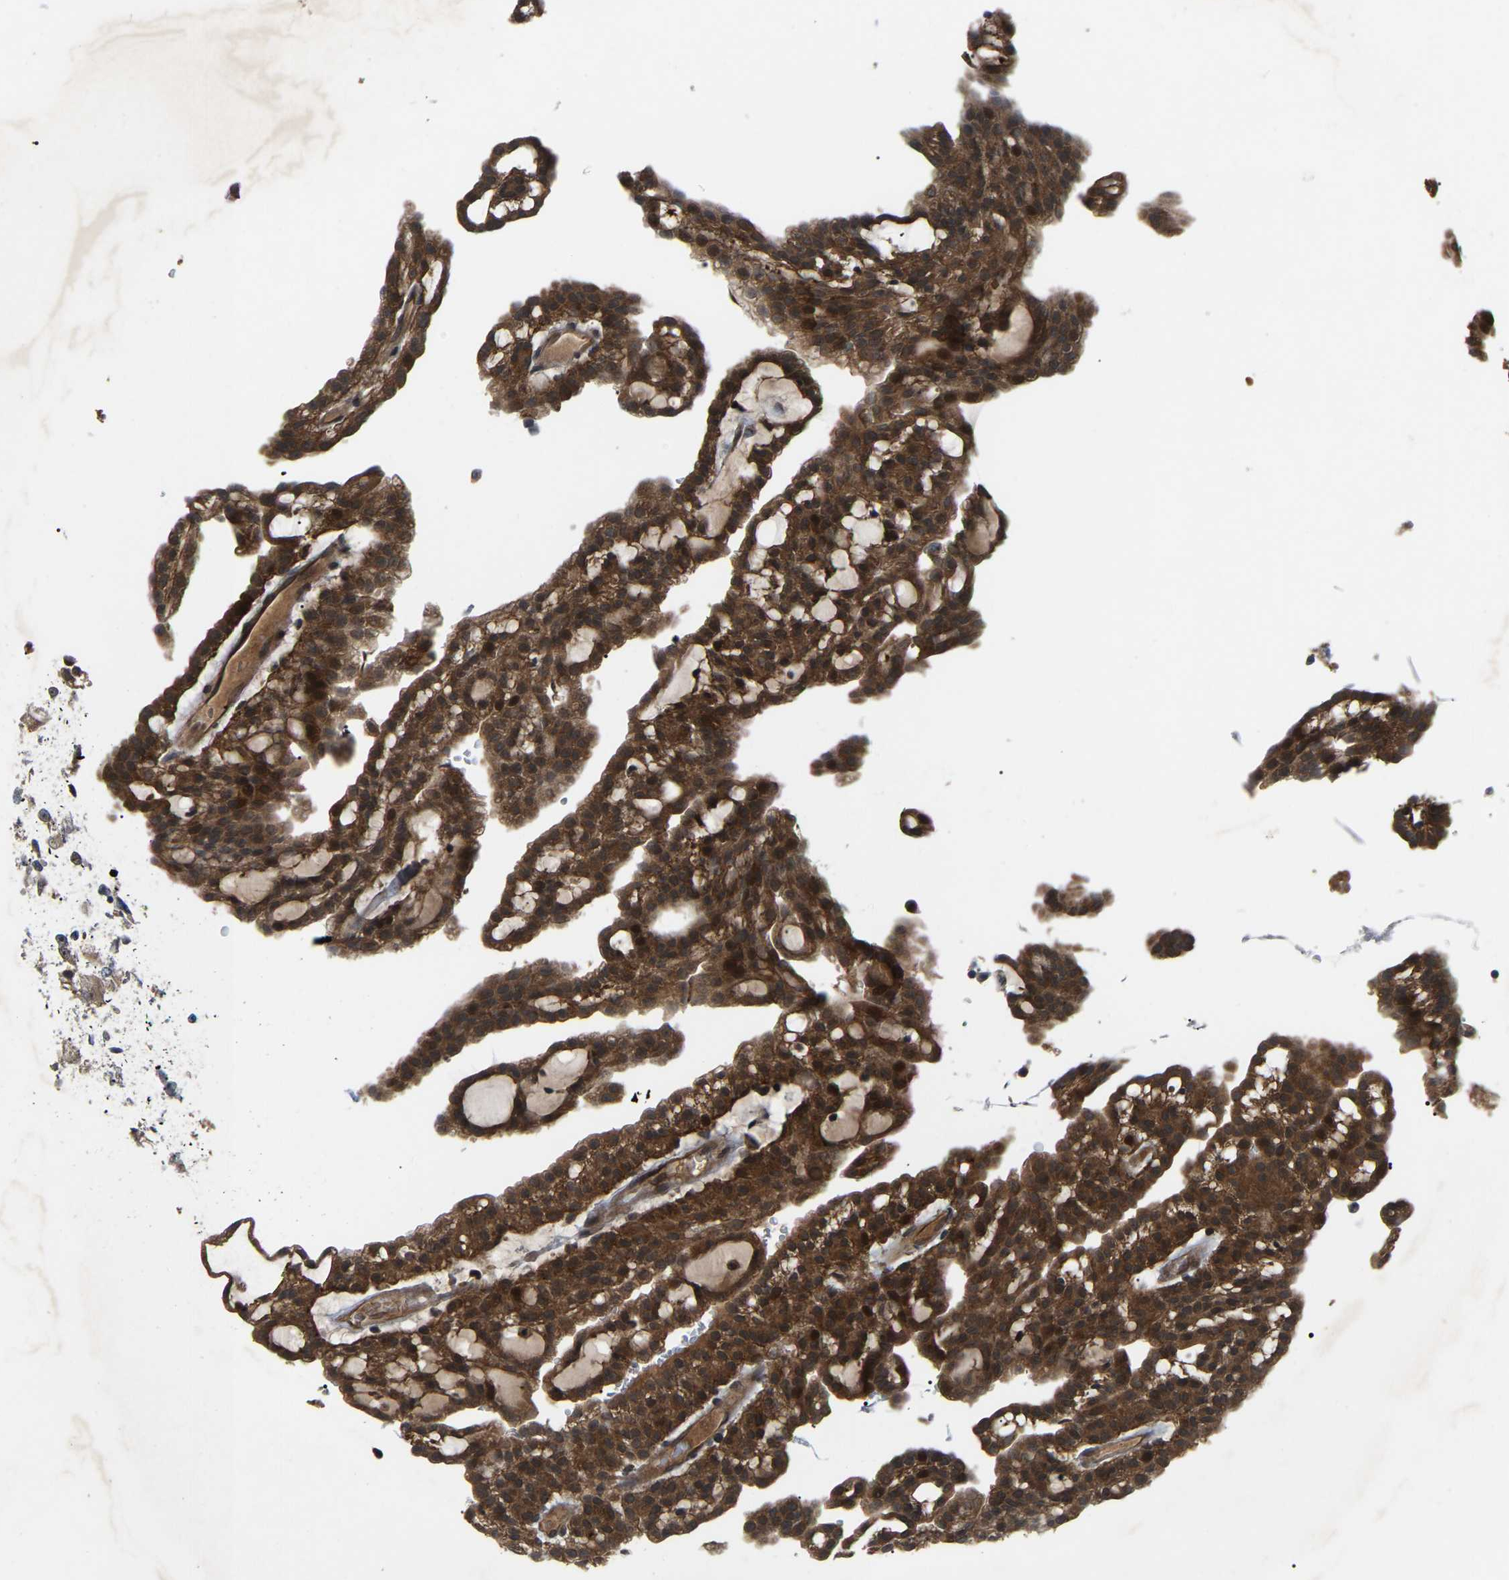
{"staining": {"intensity": "strong", "quantity": ">75%", "location": "cytoplasmic/membranous"}, "tissue": "renal cancer", "cell_type": "Tumor cells", "image_type": "cancer", "snomed": [{"axis": "morphology", "description": "Adenocarcinoma, NOS"}, {"axis": "topography", "description": "Kidney"}], "caption": "IHC of human renal adenocarcinoma demonstrates high levels of strong cytoplasmic/membranous positivity in approximately >75% of tumor cells.", "gene": "CROT", "patient": {"sex": "male", "age": 63}}